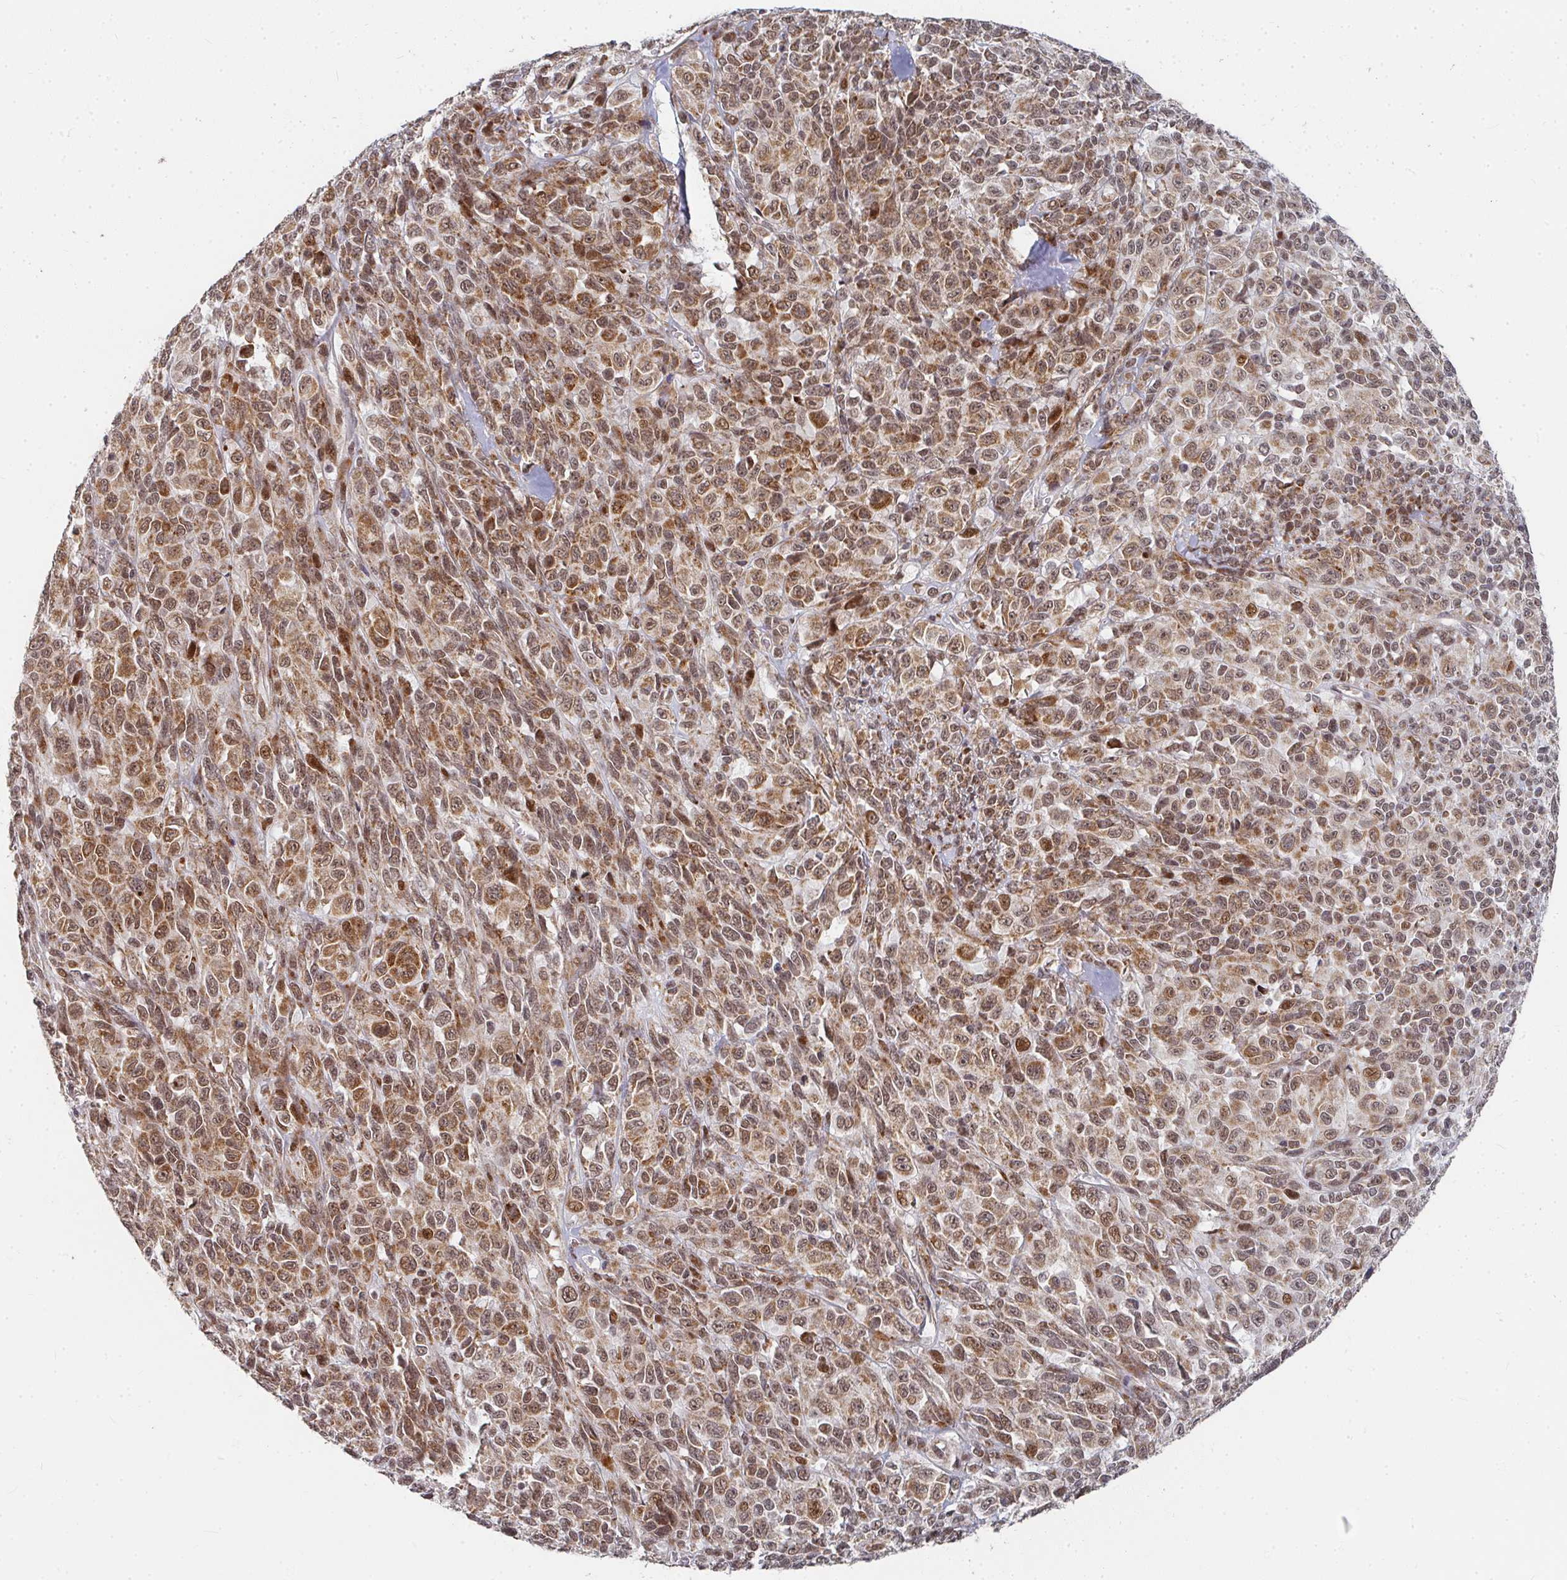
{"staining": {"intensity": "moderate", "quantity": ">75%", "location": "cytoplasmic/membranous,nuclear"}, "tissue": "melanoma", "cell_type": "Tumor cells", "image_type": "cancer", "snomed": [{"axis": "morphology", "description": "Malignant melanoma, NOS"}, {"axis": "topography", "description": "Skin"}], "caption": "The photomicrograph reveals immunohistochemical staining of melanoma. There is moderate cytoplasmic/membranous and nuclear expression is appreciated in about >75% of tumor cells.", "gene": "RBBP5", "patient": {"sex": "female", "age": 66}}